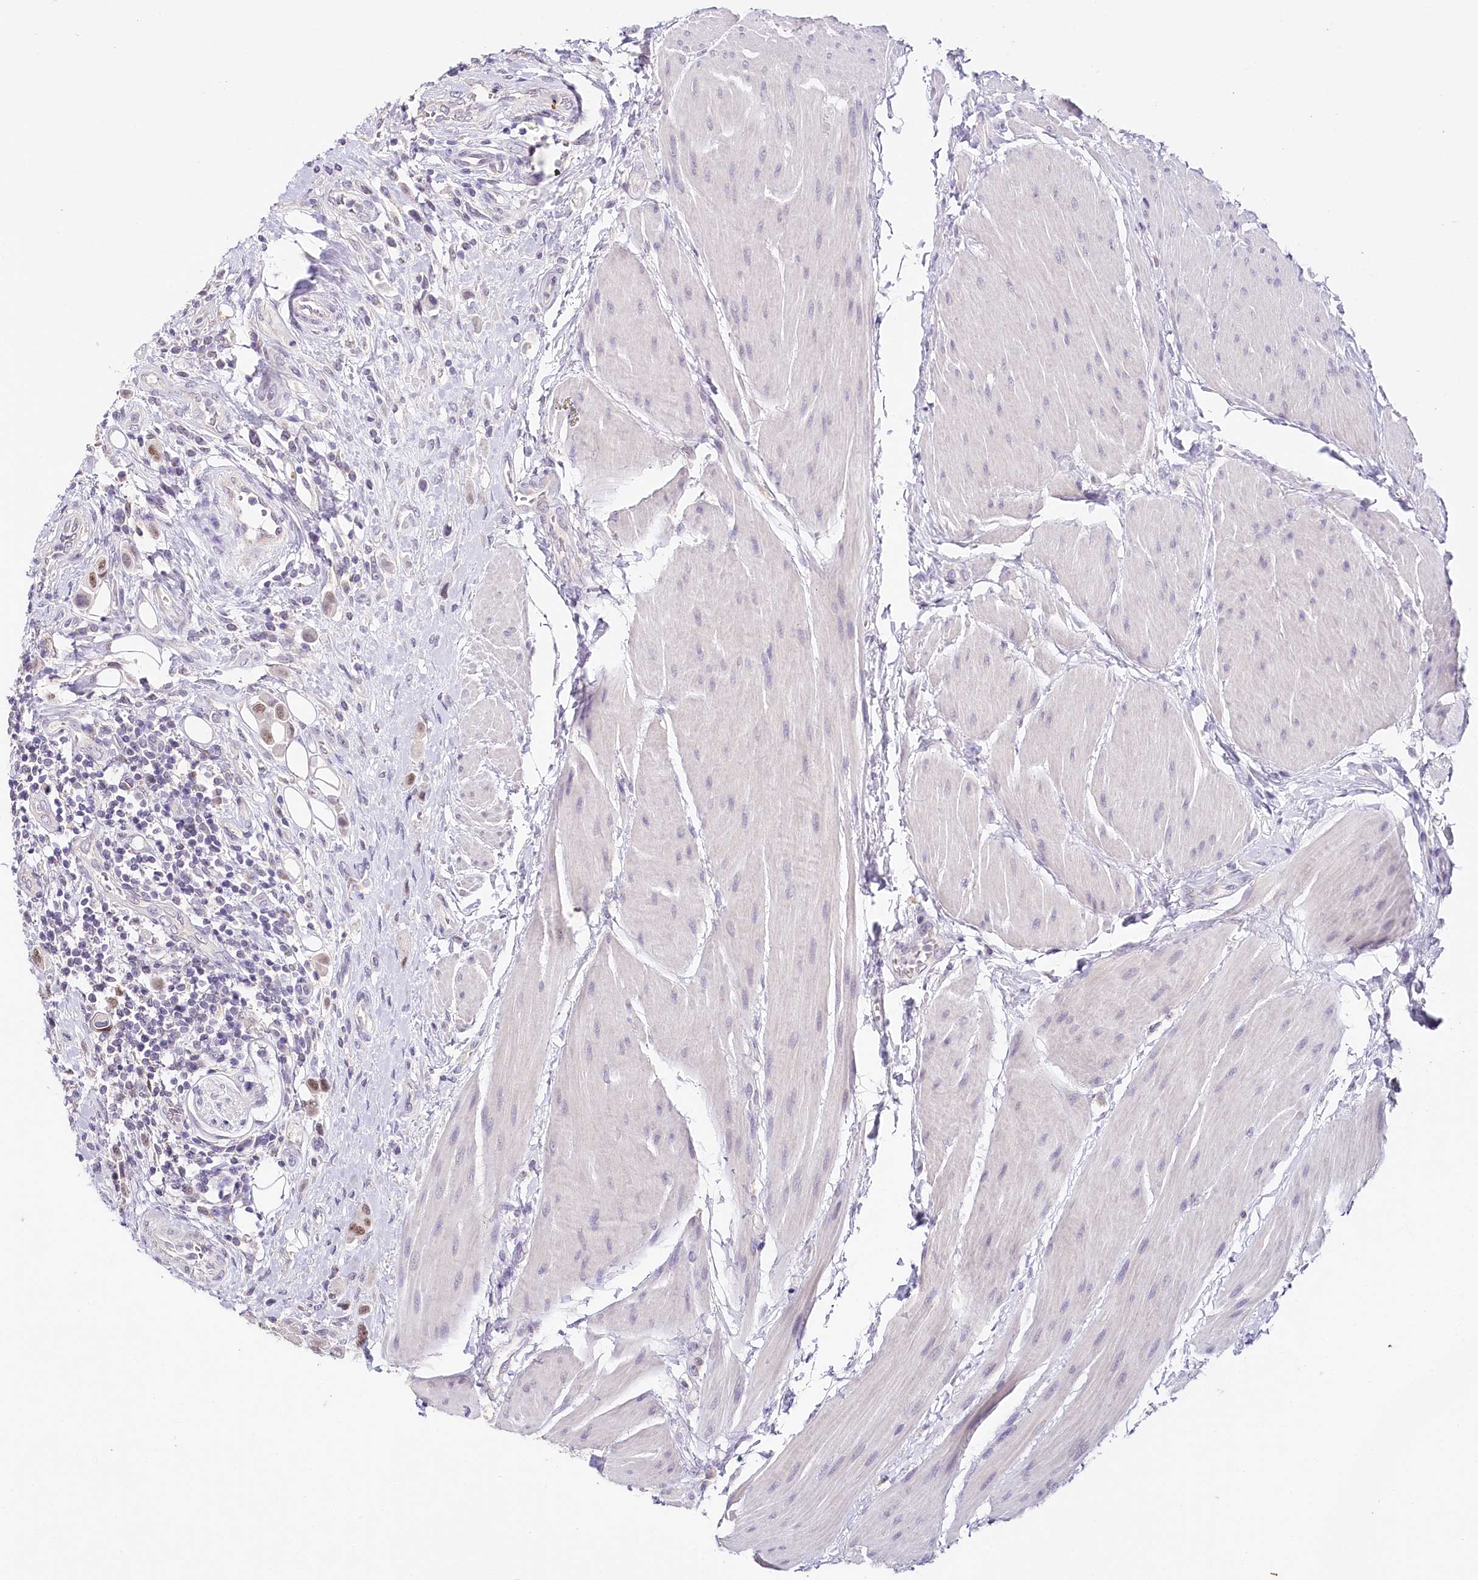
{"staining": {"intensity": "moderate", "quantity": "<25%", "location": "nuclear"}, "tissue": "urothelial cancer", "cell_type": "Tumor cells", "image_type": "cancer", "snomed": [{"axis": "morphology", "description": "Urothelial carcinoma, High grade"}, {"axis": "topography", "description": "Urinary bladder"}], "caption": "Tumor cells display moderate nuclear expression in approximately <25% of cells in urothelial cancer.", "gene": "TP53", "patient": {"sex": "male", "age": 50}}